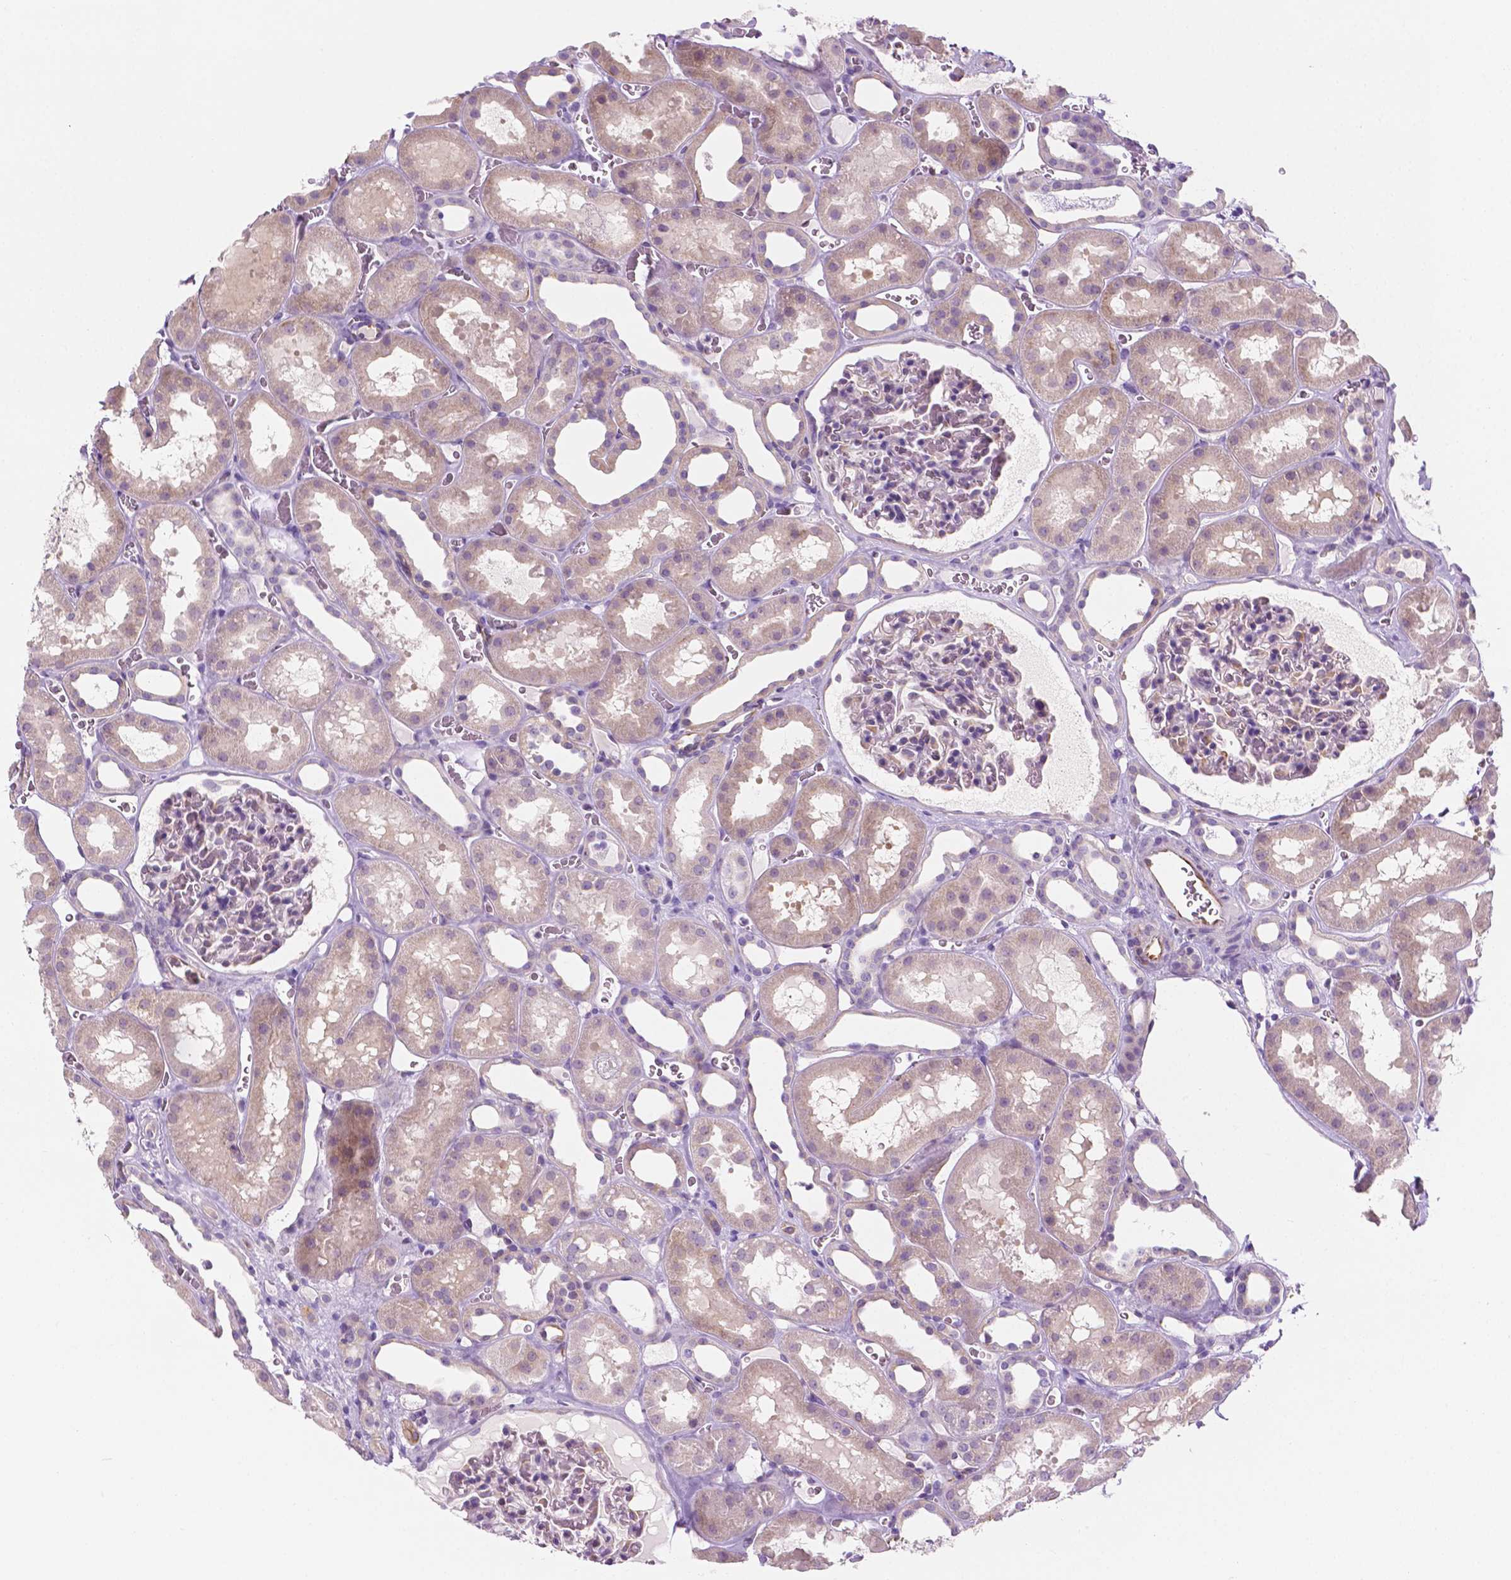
{"staining": {"intensity": "weak", "quantity": "<25%", "location": "cytoplasmic/membranous"}, "tissue": "kidney", "cell_type": "Cells in glomeruli", "image_type": "normal", "snomed": [{"axis": "morphology", "description": "Normal tissue, NOS"}, {"axis": "topography", "description": "Kidney"}], "caption": "The image shows no significant staining in cells in glomeruli of kidney. The staining is performed using DAB brown chromogen with nuclei counter-stained in using hematoxylin.", "gene": "EPPK1", "patient": {"sex": "female", "age": 41}}